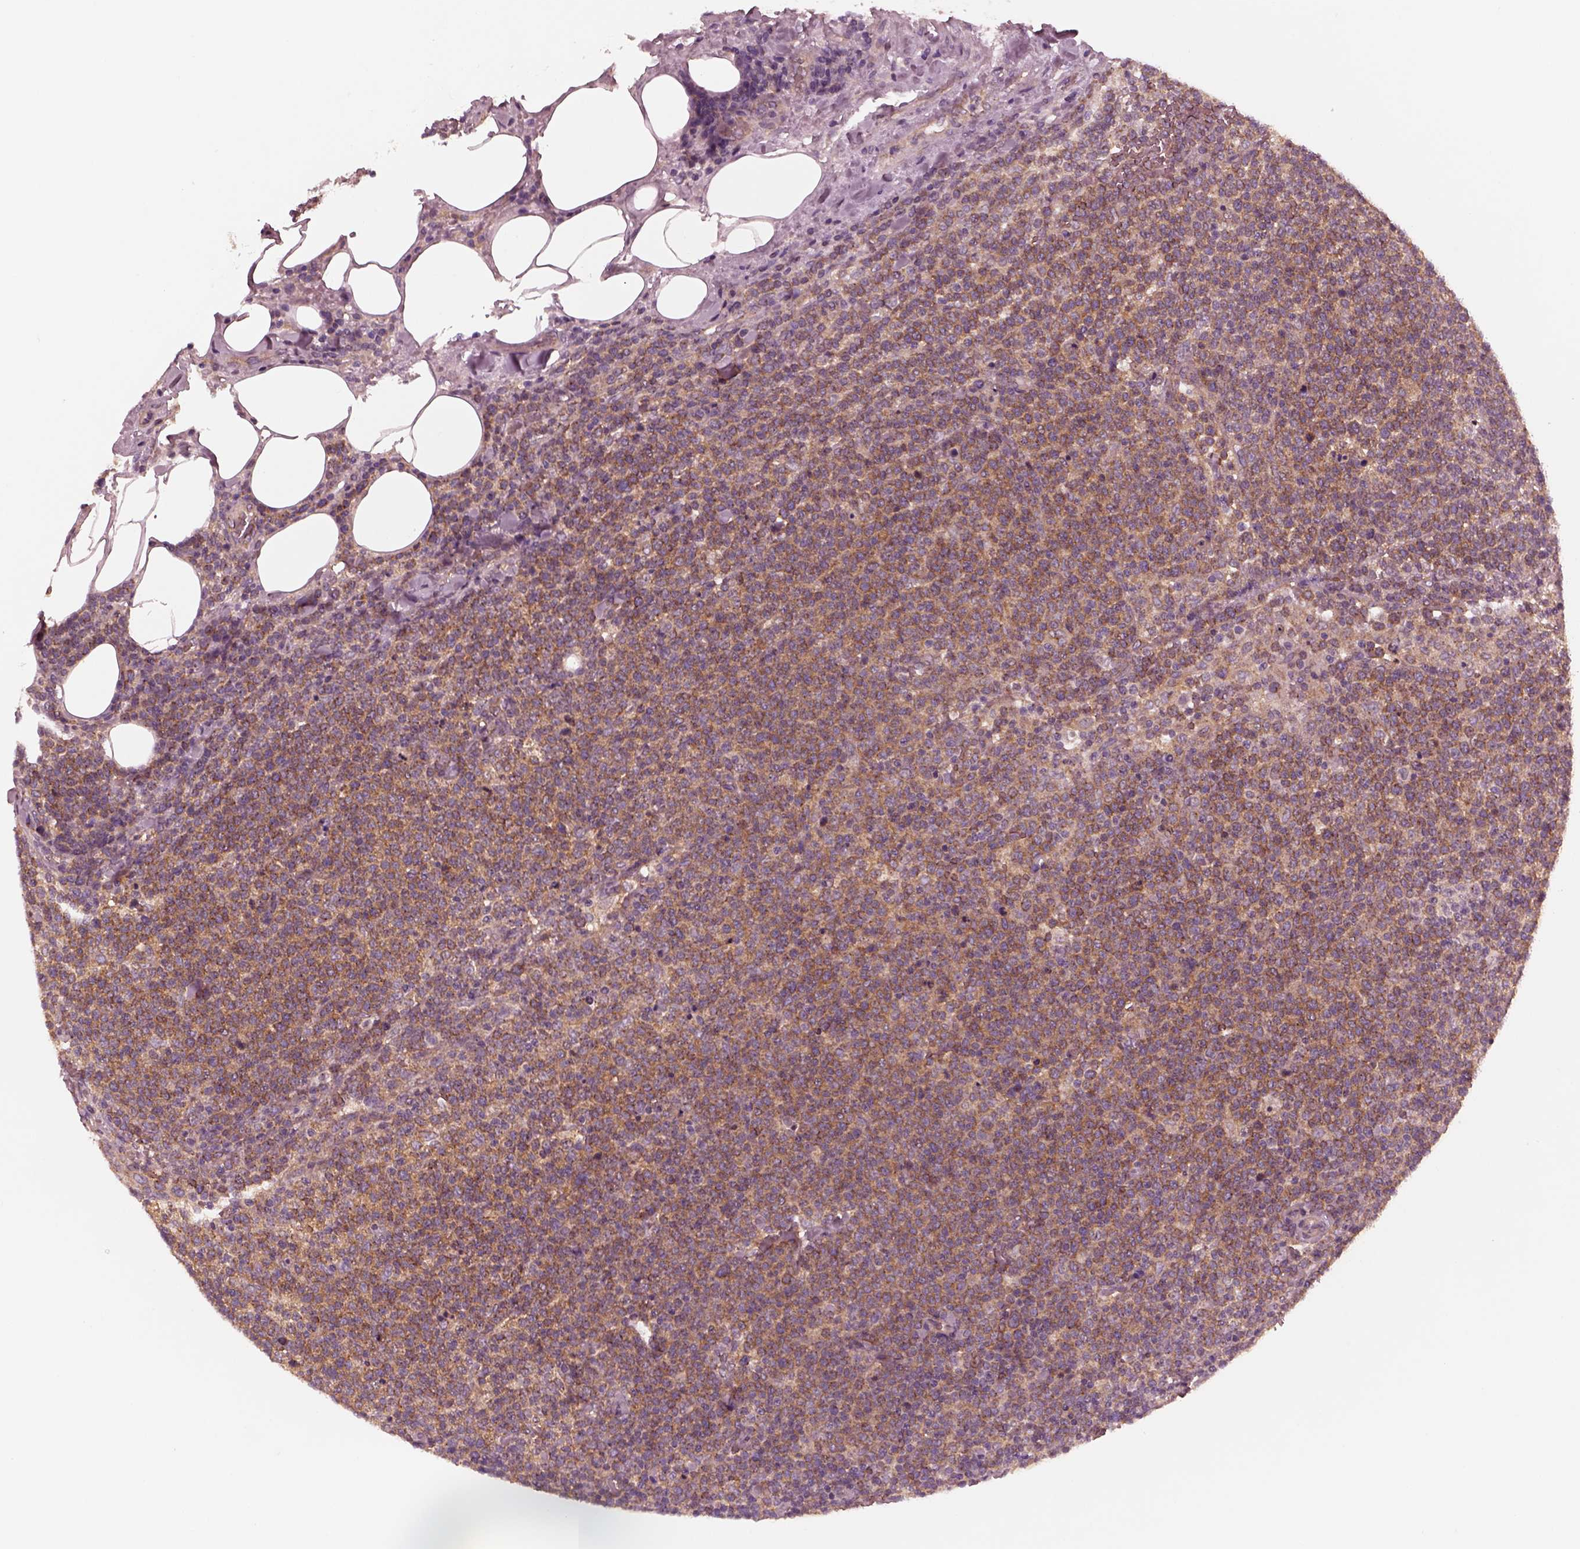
{"staining": {"intensity": "moderate", "quantity": ">75%", "location": "cytoplasmic/membranous"}, "tissue": "lymphoma", "cell_type": "Tumor cells", "image_type": "cancer", "snomed": [{"axis": "morphology", "description": "Malignant lymphoma, non-Hodgkin's type, High grade"}, {"axis": "topography", "description": "Lymph node"}], "caption": "Immunohistochemistry image of high-grade malignant lymphoma, non-Hodgkin's type stained for a protein (brown), which displays medium levels of moderate cytoplasmic/membranous positivity in about >75% of tumor cells.", "gene": "TUBG1", "patient": {"sex": "male", "age": 61}}